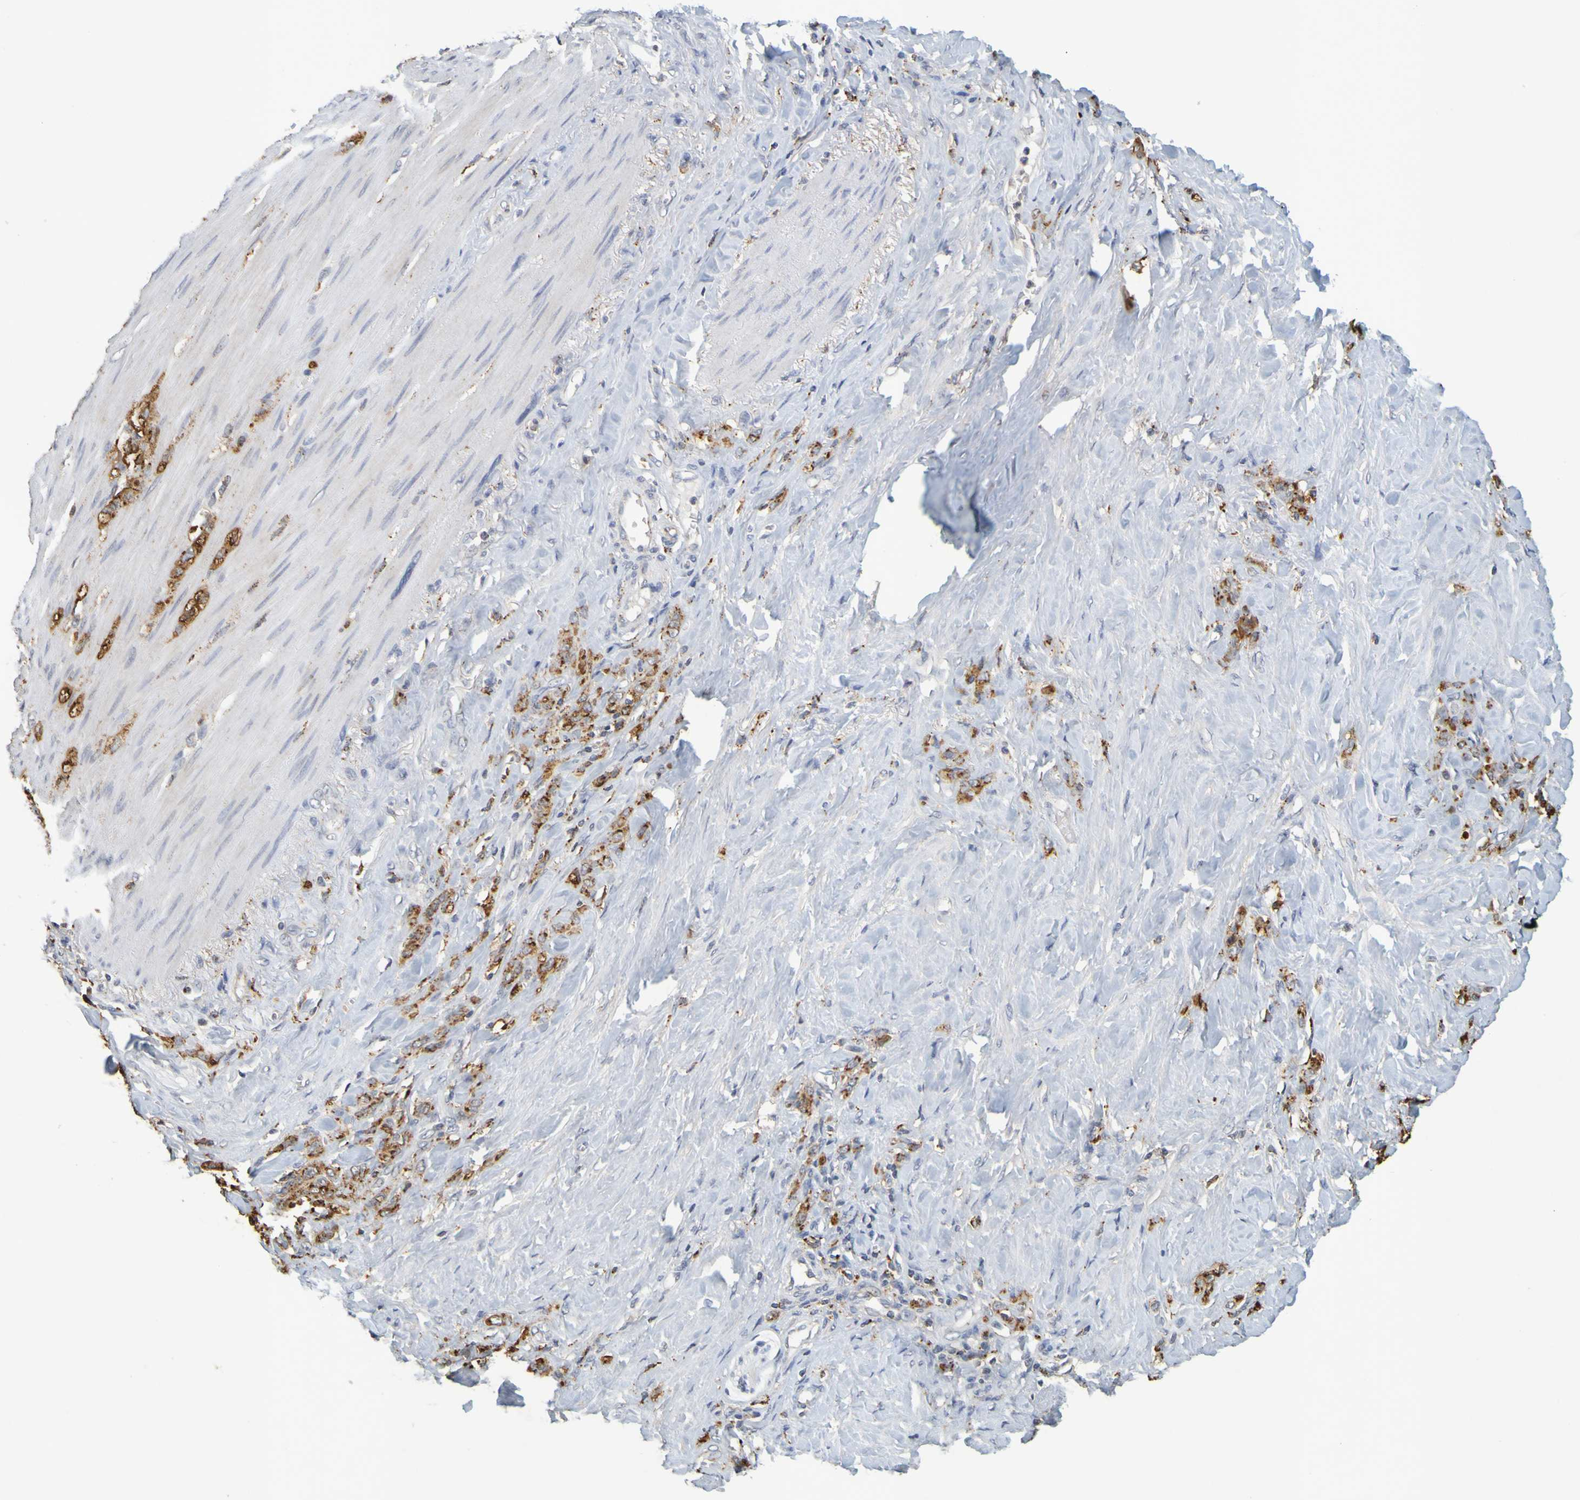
{"staining": {"intensity": "moderate", "quantity": ">75%", "location": "cytoplasmic/membranous"}, "tissue": "stomach cancer", "cell_type": "Tumor cells", "image_type": "cancer", "snomed": [{"axis": "morphology", "description": "Adenocarcinoma, NOS"}, {"axis": "topography", "description": "Stomach"}], "caption": "A medium amount of moderate cytoplasmic/membranous expression is present in approximately >75% of tumor cells in stomach adenocarcinoma tissue.", "gene": "TPH1", "patient": {"sex": "male", "age": 82}}